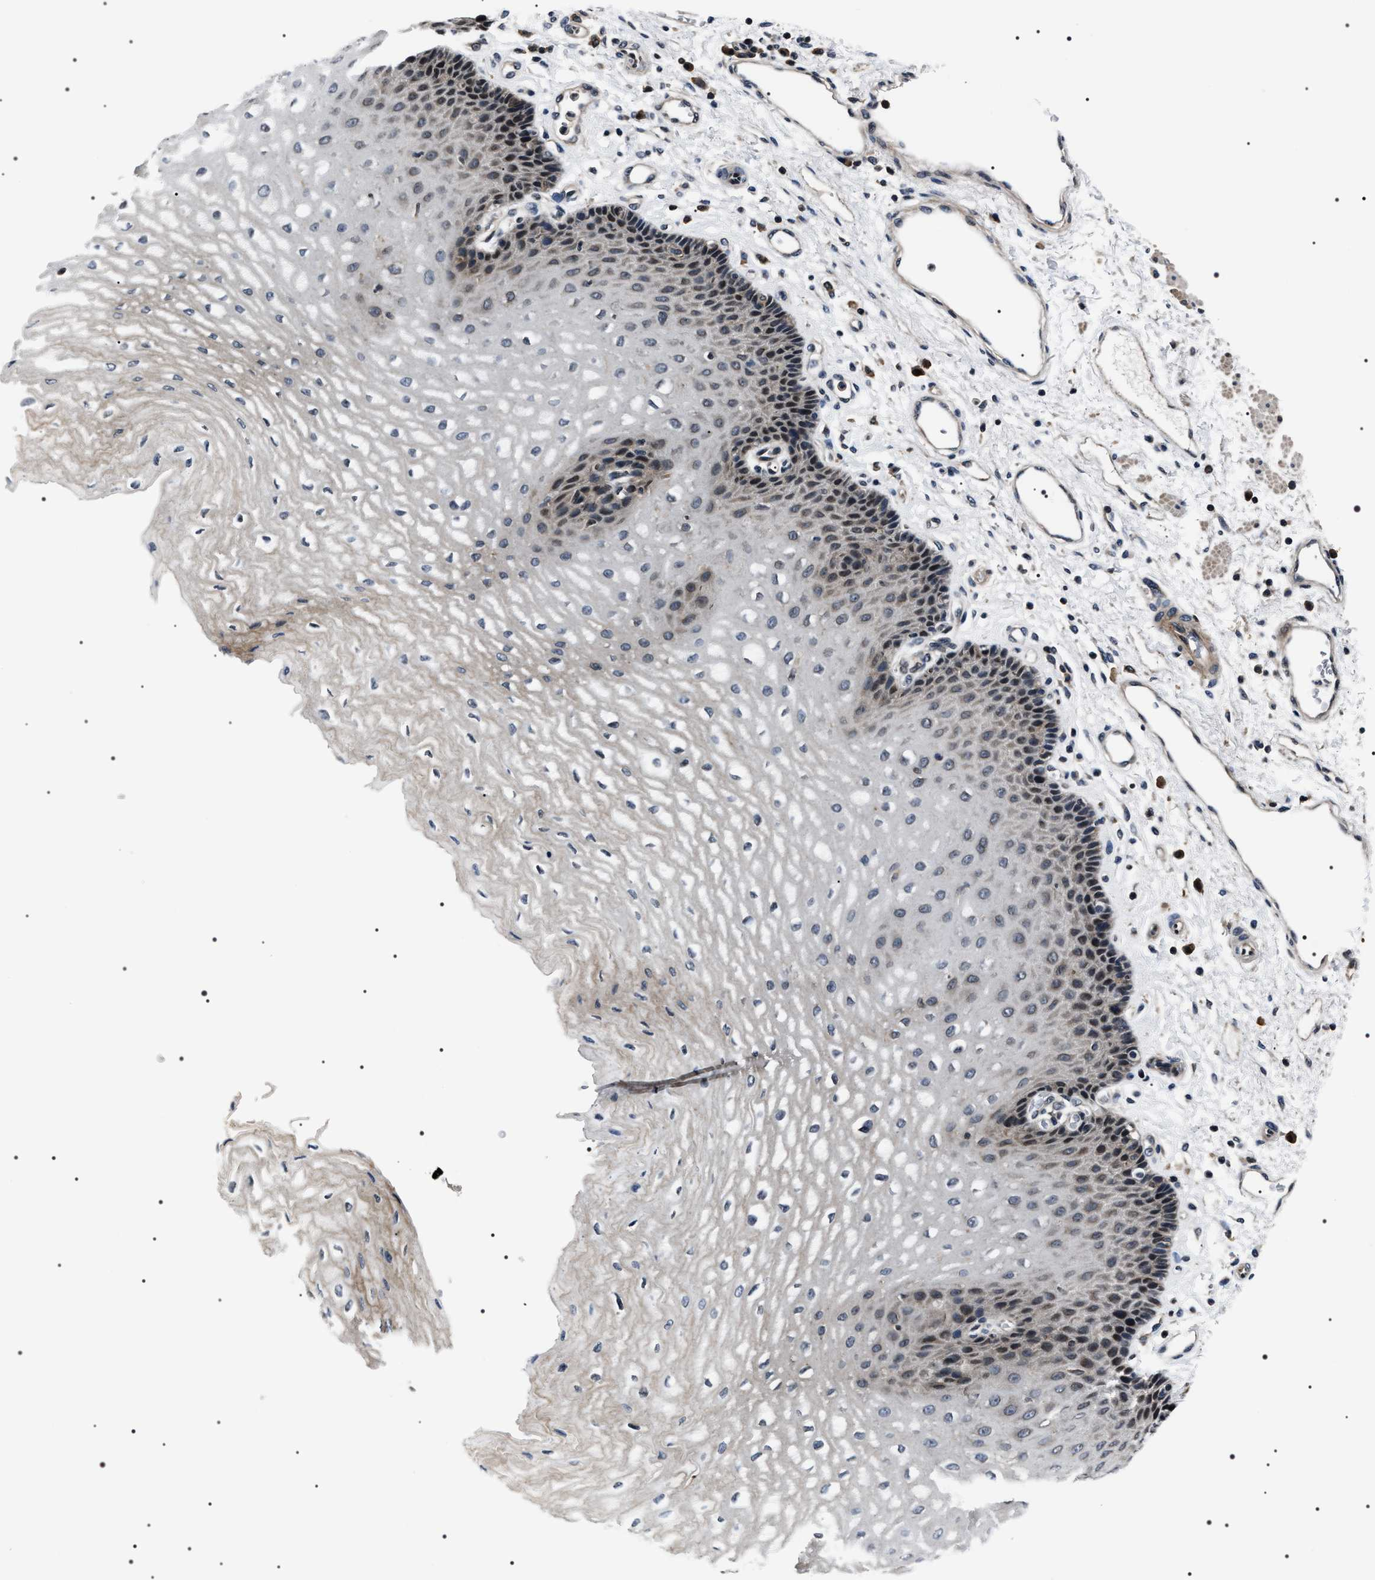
{"staining": {"intensity": "weak", "quantity": "25%-75%", "location": "cytoplasmic/membranous,nuclear"}, "tissue": "esophagus", "cell_type": "Squamous epithelial cells", "image_type": "normal", "snomed": [{"axis": "morphology", "description": "Normal tissue, NOS"}, {"axis": "topography", "description": "Esophagus"}], "caption": "A low amount of weak cytoplasmic/membranous,nuclear positivity is seen in approximately 25%-75% of squamous epithelial cells in unremarkable esophagus. The staining was performed using DAB (3,3'-diaminobenzidine), with brown indicating positive protein expression. Nuclei are stained blue with hematoxylin.", "gene": "SIPA1", "patient": {"sex": "male", "age": 54}}